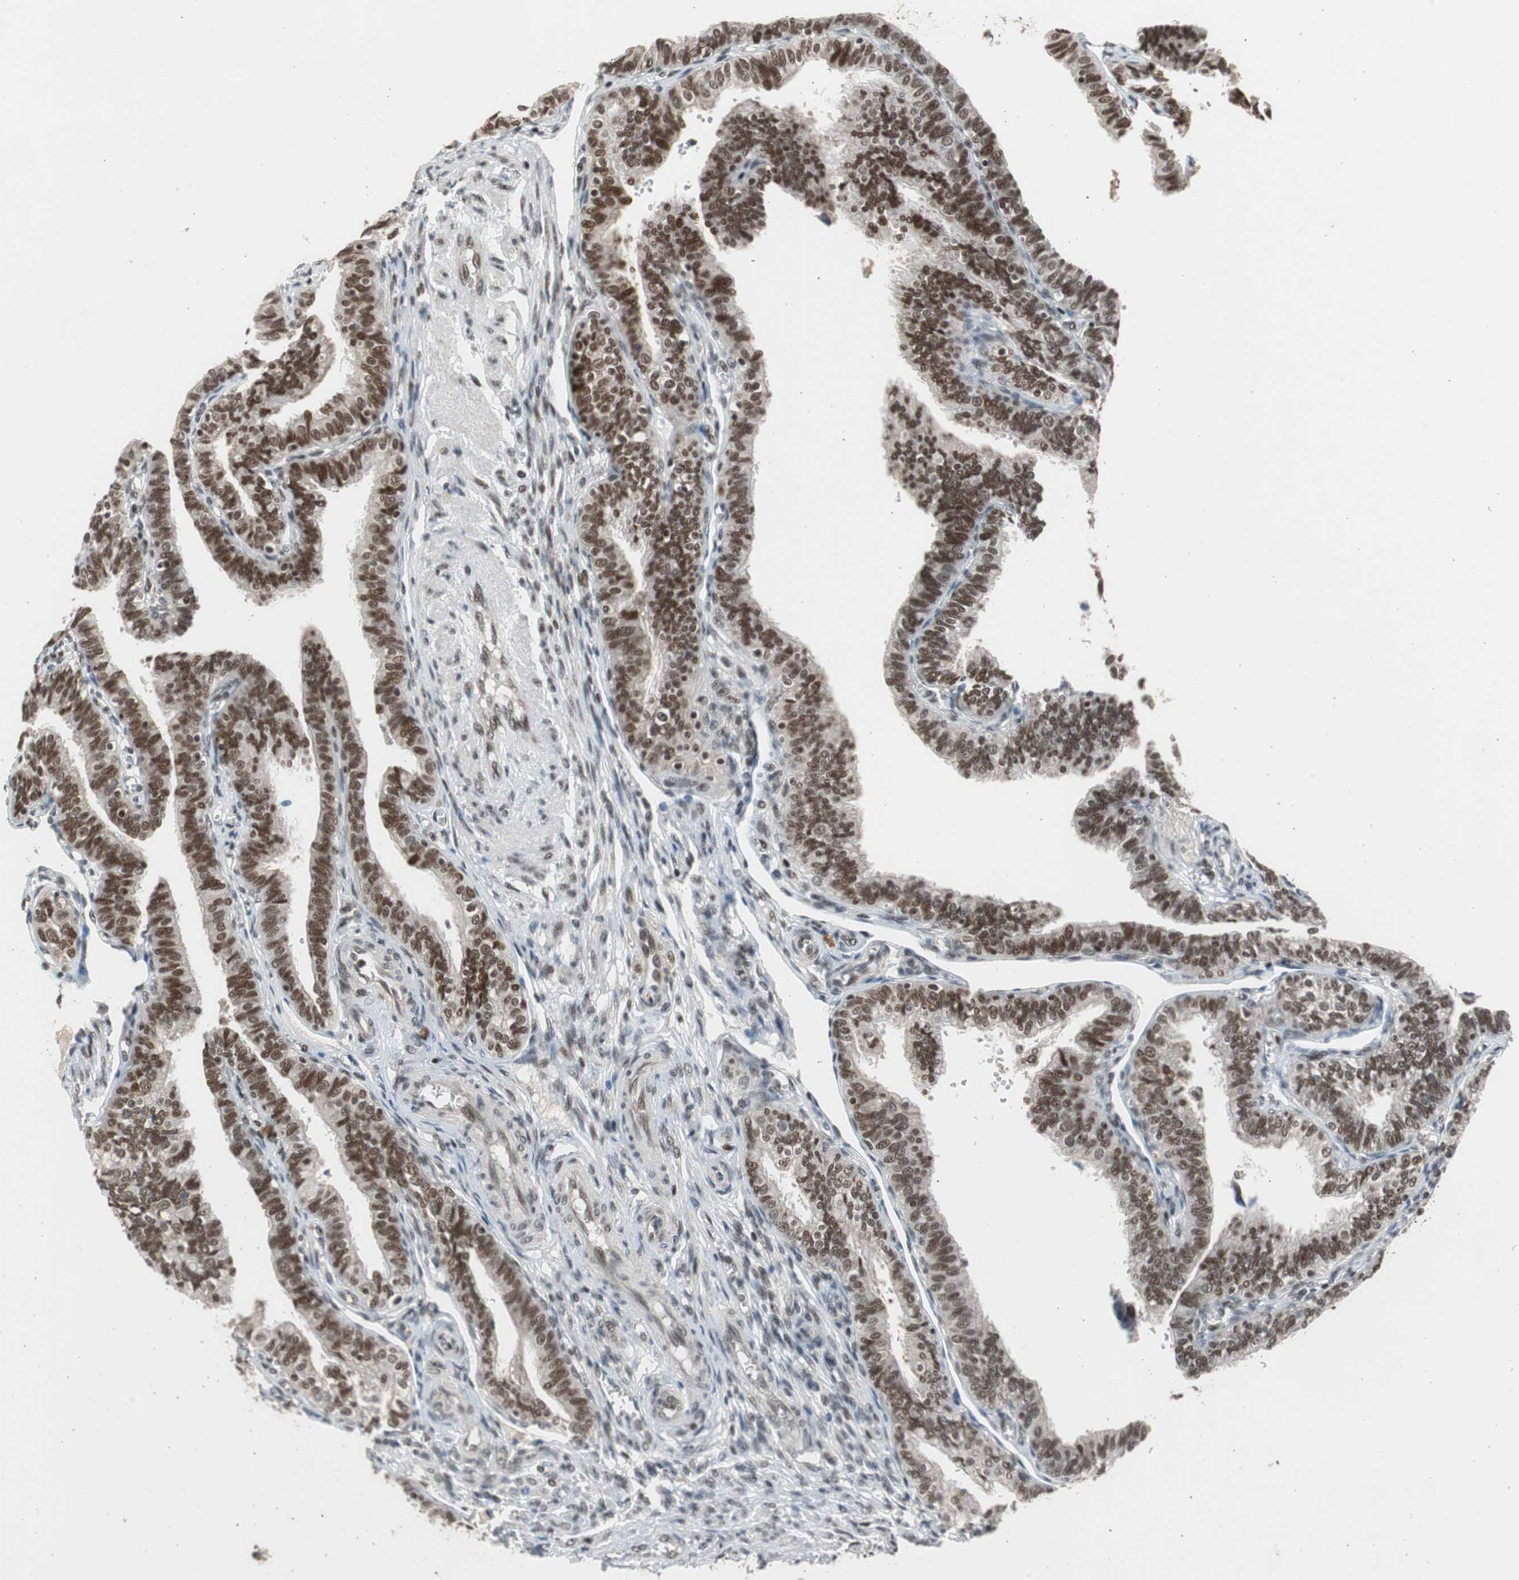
{"staining": {"intensity": "strong", "quantity": ">75%", "location": "nuclear"}, "tissue": "fallopian tube", "cell_type": "Glandular cells", "image_type": "normal", "snomed": [{"axis": "morphology", "description": "Normal tissue, NOS"}, {"axis": "topography", "description": "Fallopian tube"}], "caption": "Immunohistochemical staining of benign fallopian tube exhibits high levels of strong nuclear positivity in approximately >75% of glandular cells. (DAB = brown stain, brightfield microscopy at high magnification).", "gene": "RPA1", "patient": {"sex": "female", "age": 46}}